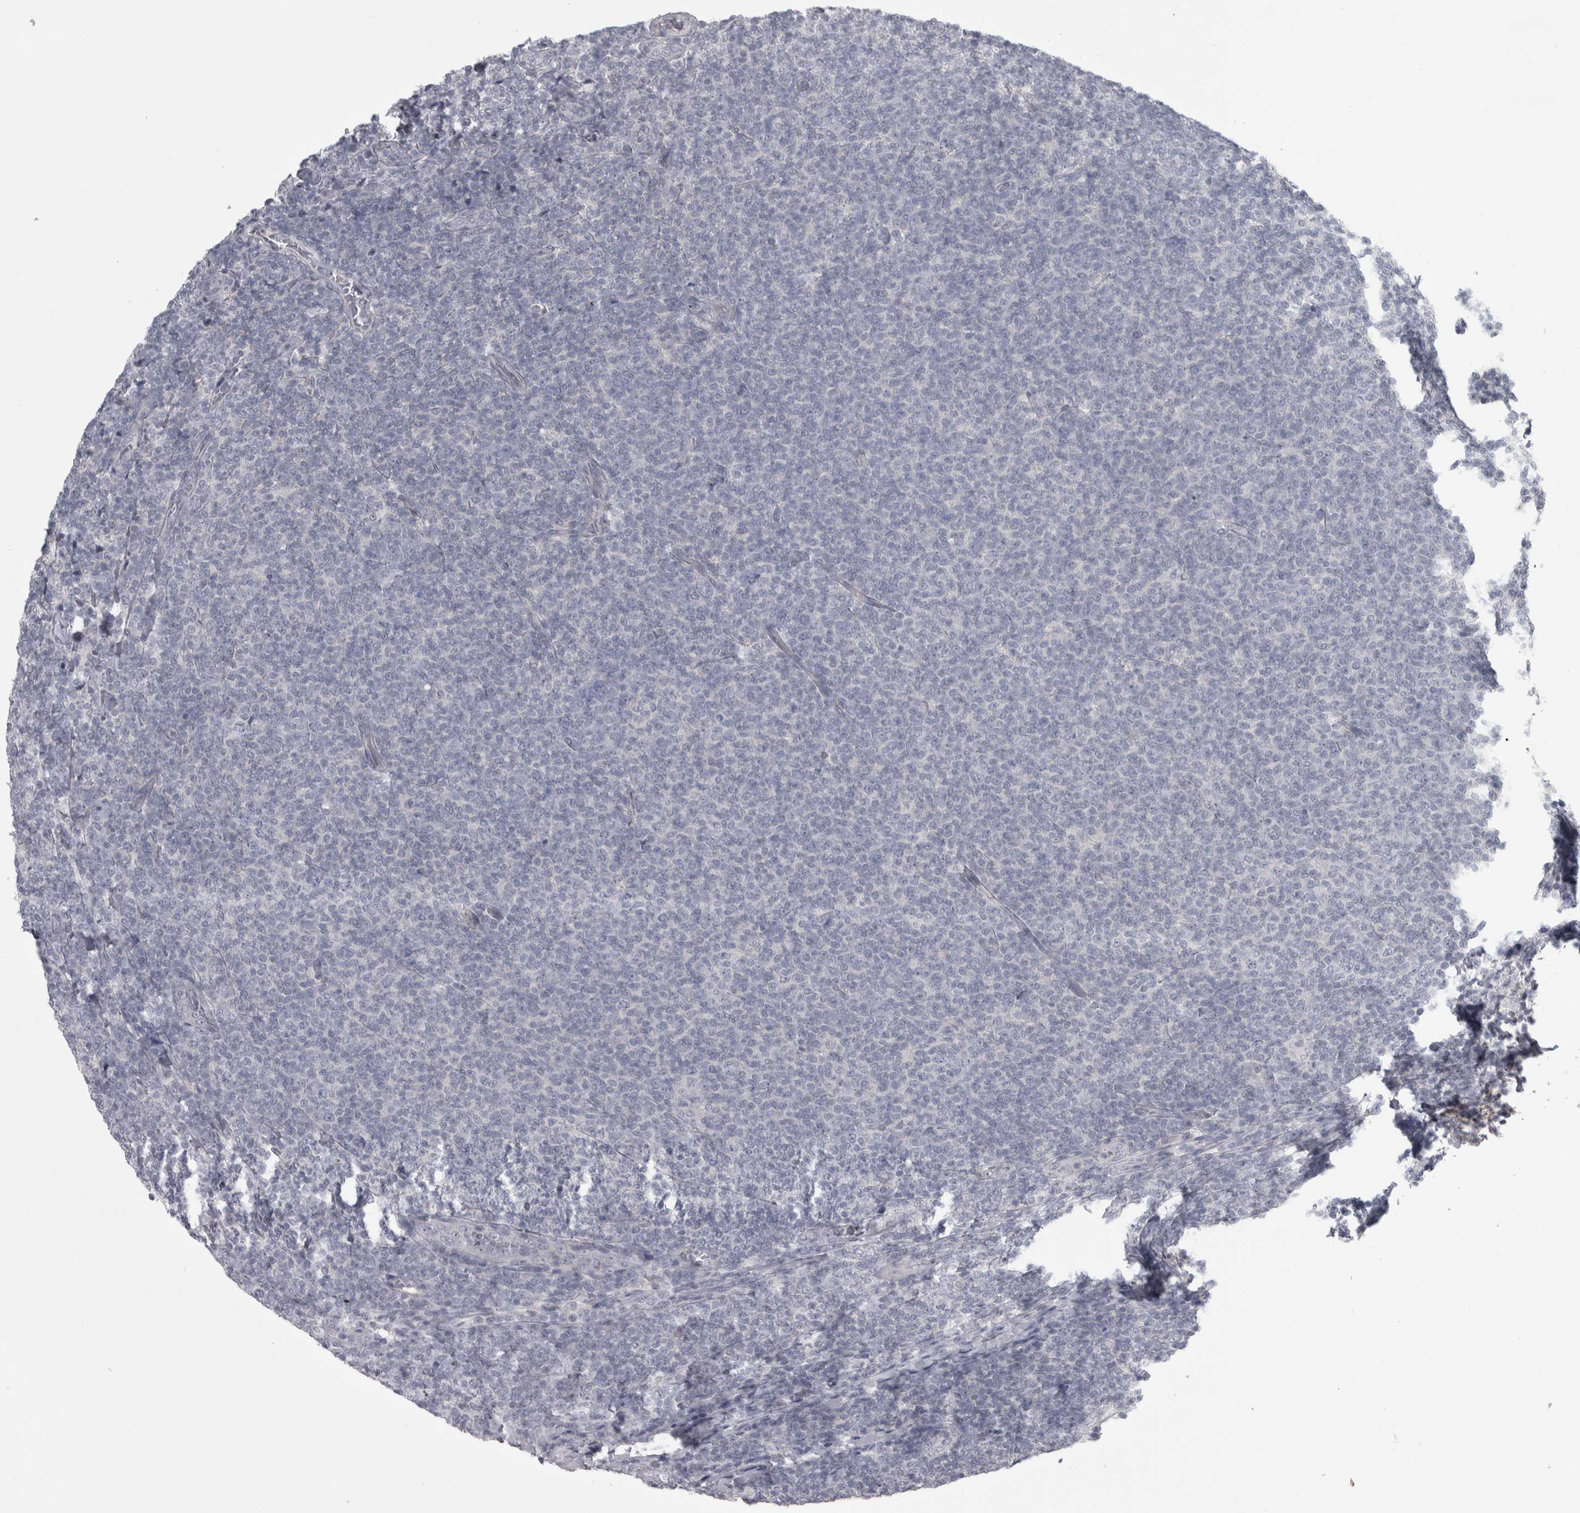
{"staining": {"intensity": "negative", "quantity": "none", "location": "none"}, "tissue": "lymphoma", "cell_type": "Tumor cells", "image_type": "cancer", "snomed": [{"axis": "morphology", "description": "Malignant lymphoma, non-Hodgkin's type, Low grade"}, {"axis": "topography", "description": "Lymph node"}], "caption": "Malignant lymphoma, non-Hodgkin's type (low-grade) was stained to show a protein in brown. There is no significant expression in tumor cells.", "gene": "ENPP7", "patient": {"sex": "male", "age": 66}}